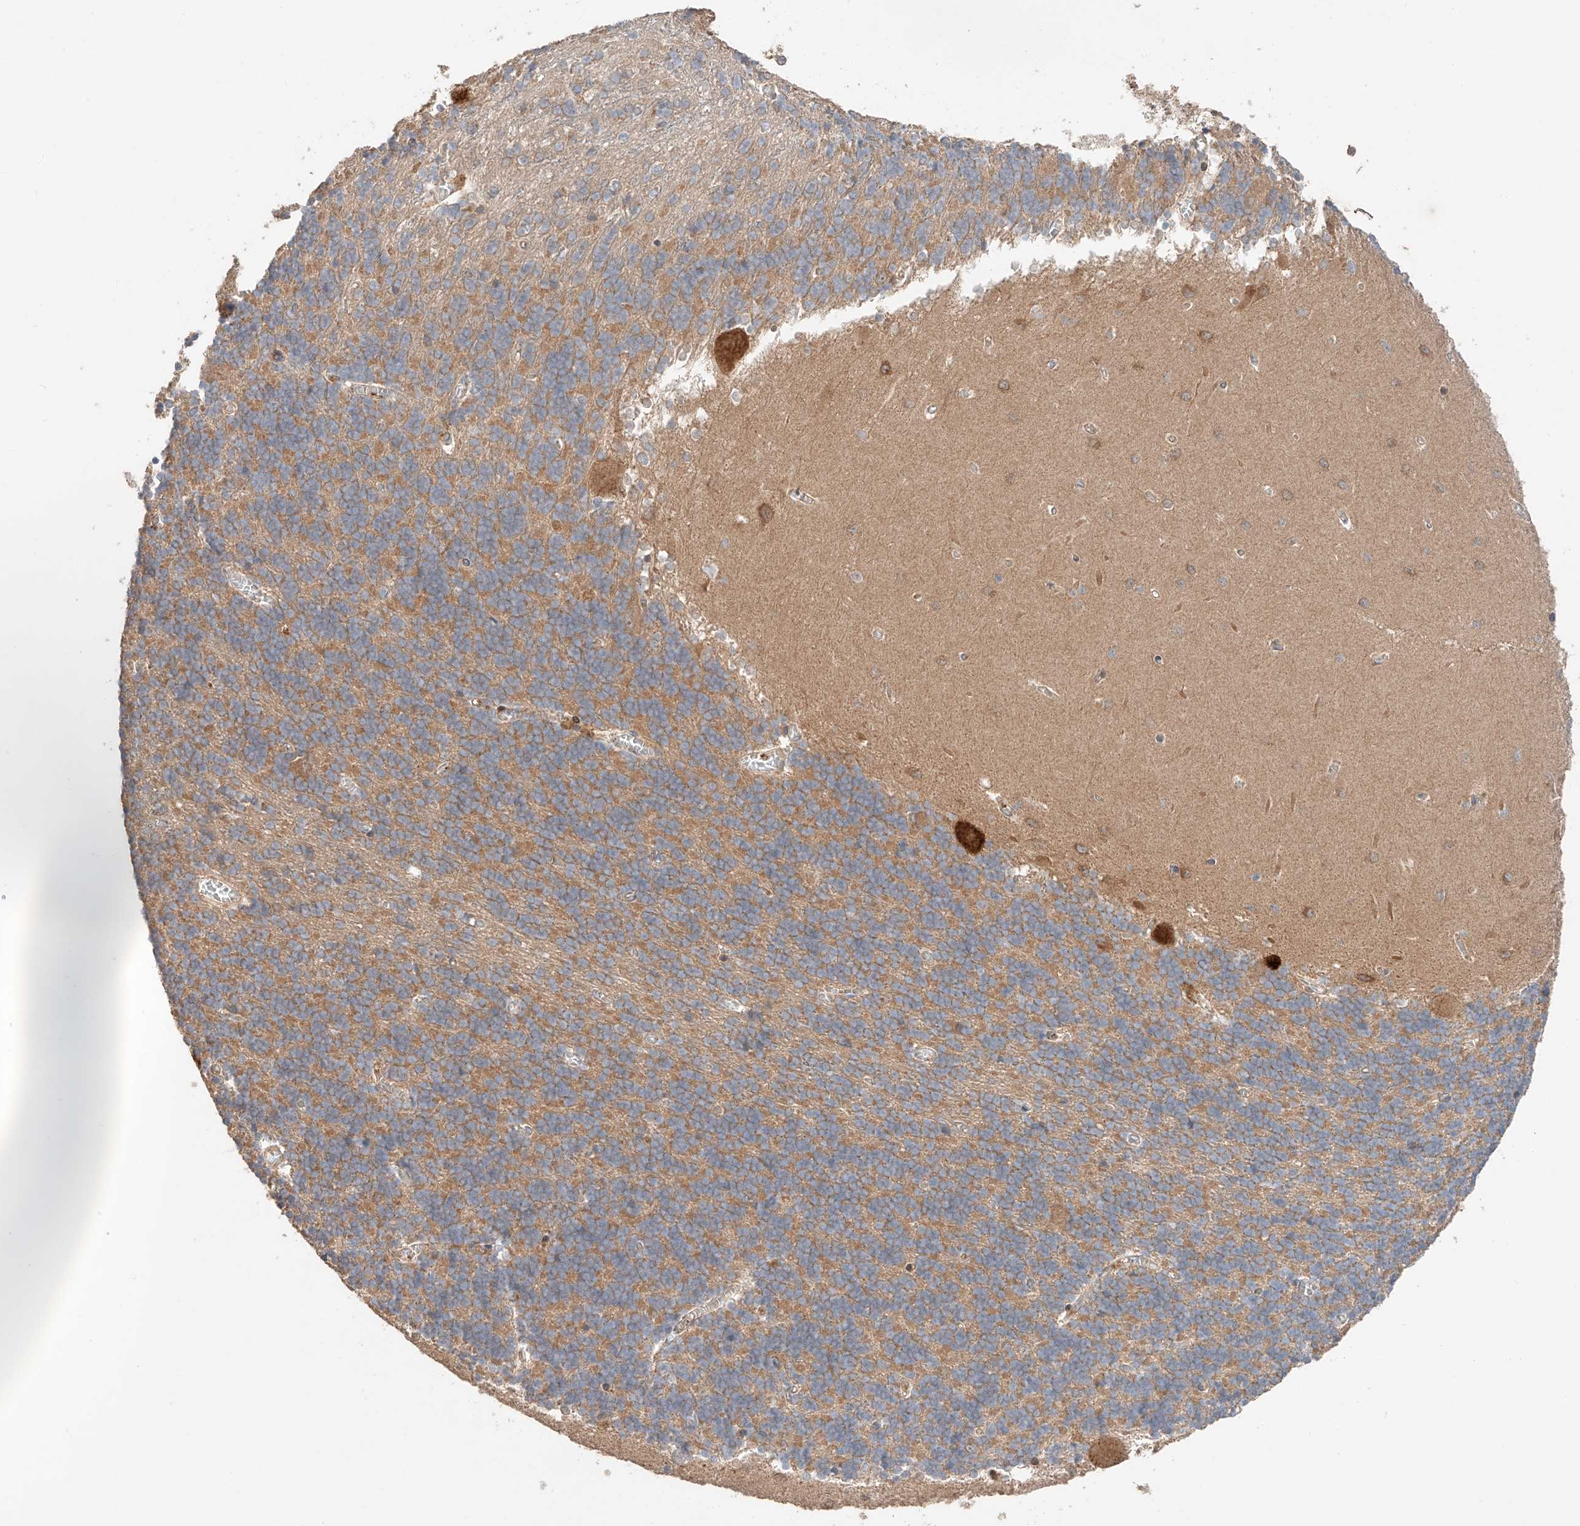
{"staining": {"intensity": "moderate", "quantity": "25%-75%", "location": "cytoplasmic/membranous"}, "tissue": "cerebellum", "cell_type": "Cells in granular layer", "image_type": "normal", "snomed": [{"axis": "morphology", "description": "Normal tissue, NOS"}, {"axis": "topography", "description": "Cerebellum"}], "caption": "Cerebellum stained with DAB (3,3'-diaminobenzidine) immunohistochemistry shows medium levels of moderate cytoplasmic/membranous expression in approximately 25%-75% of cells in granular layer.", "gene": "XPNPEP1", "patient": {"sex": "male", "age": 37}}